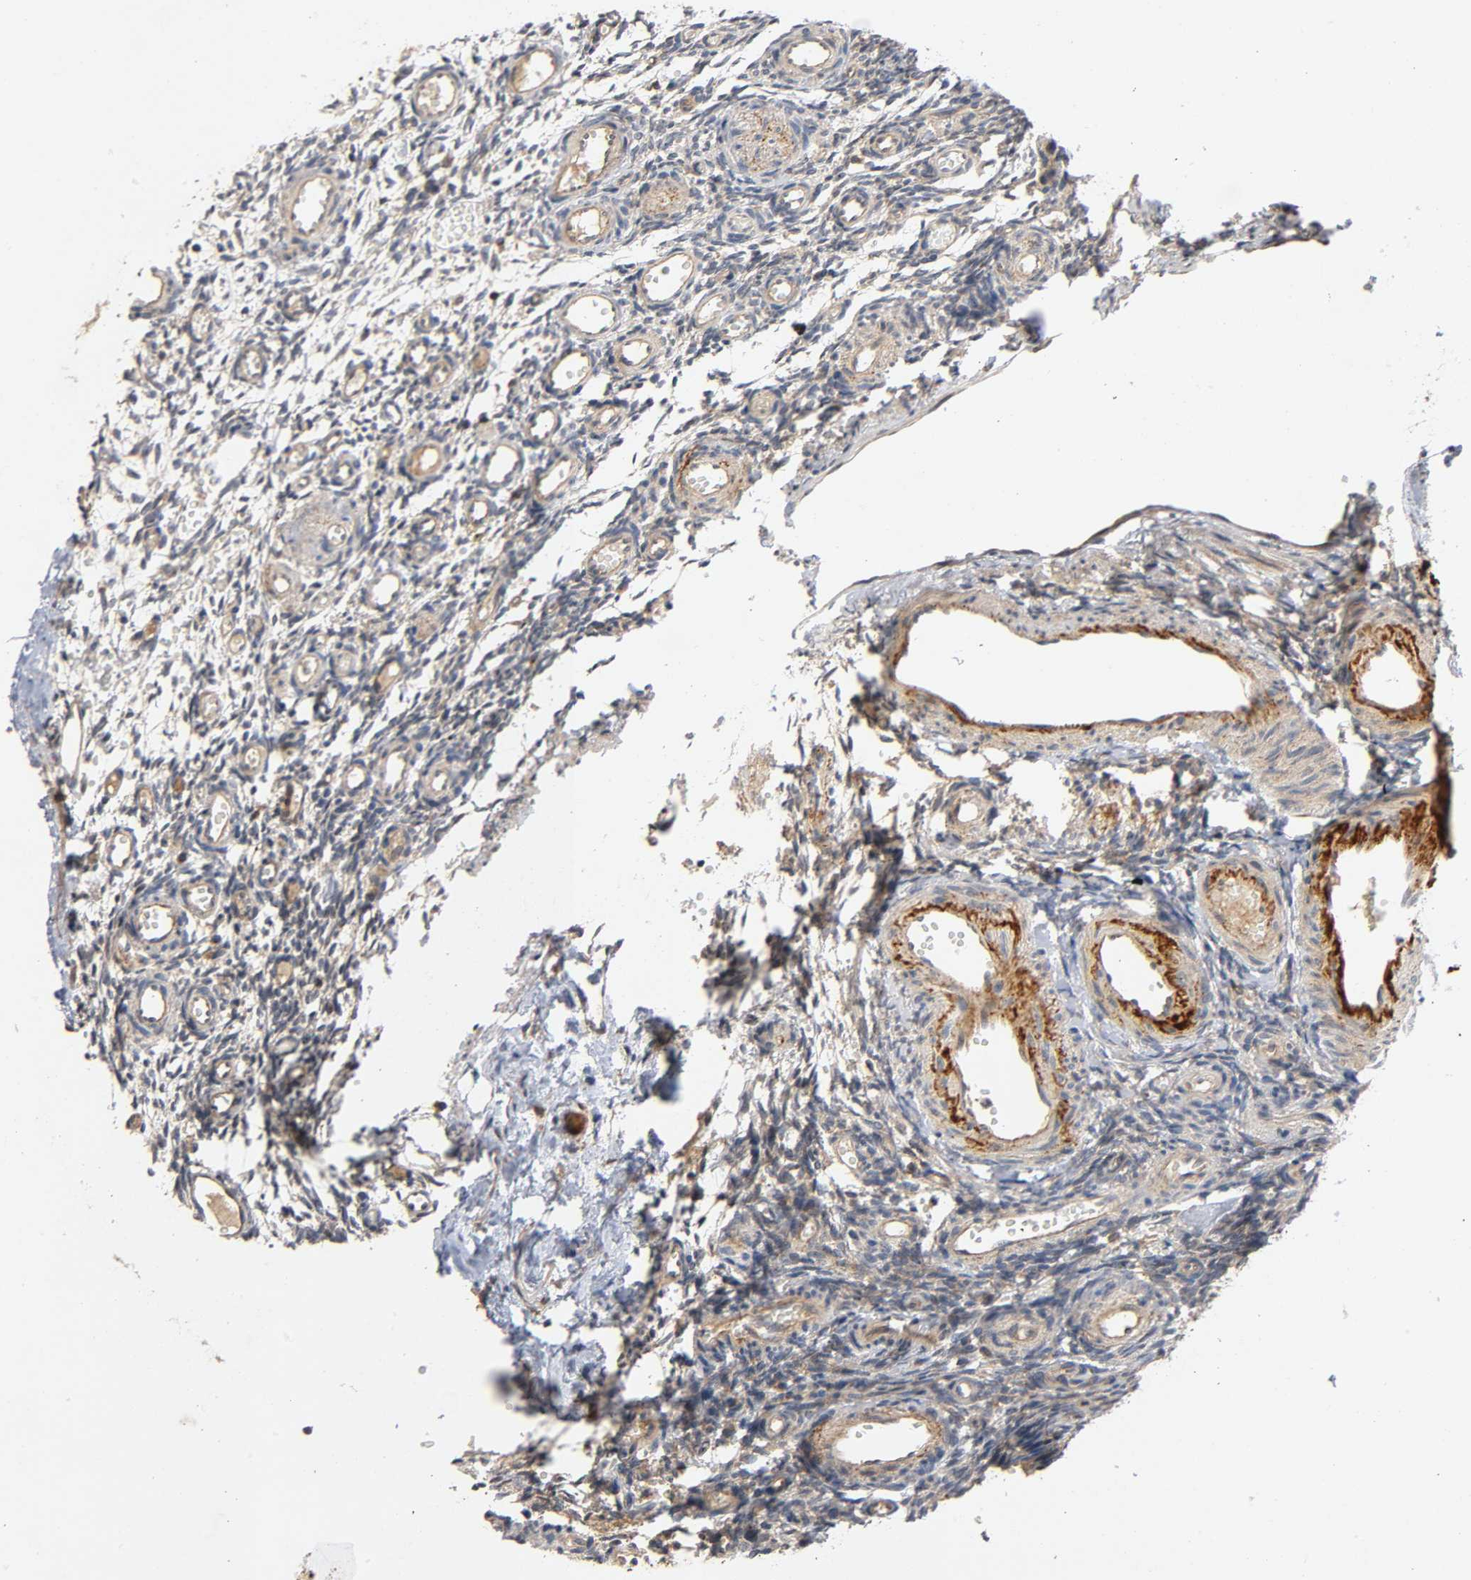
{"staining": {"intensity": "weak", "quantity": ">75%", "location": "cytoplasmic/membranous"}, "tissue": "ovary", "cell_type": "Ovarian stroma cells", "image_type": "normal", "snomed": [{"axis": "morphology", "description": "Normal tissue, NOS"}, {"axis": "topography", "description": "Ovary"}], "caption": "Immunohistochemical staining of unremarkable ovary displays >75% levels of weak cytoplasmic/membranous protein positivity in about >75% of ovarian stroma cells.", "gene": "IKBKB", "patient": {"sex": "female", "age": 35}}